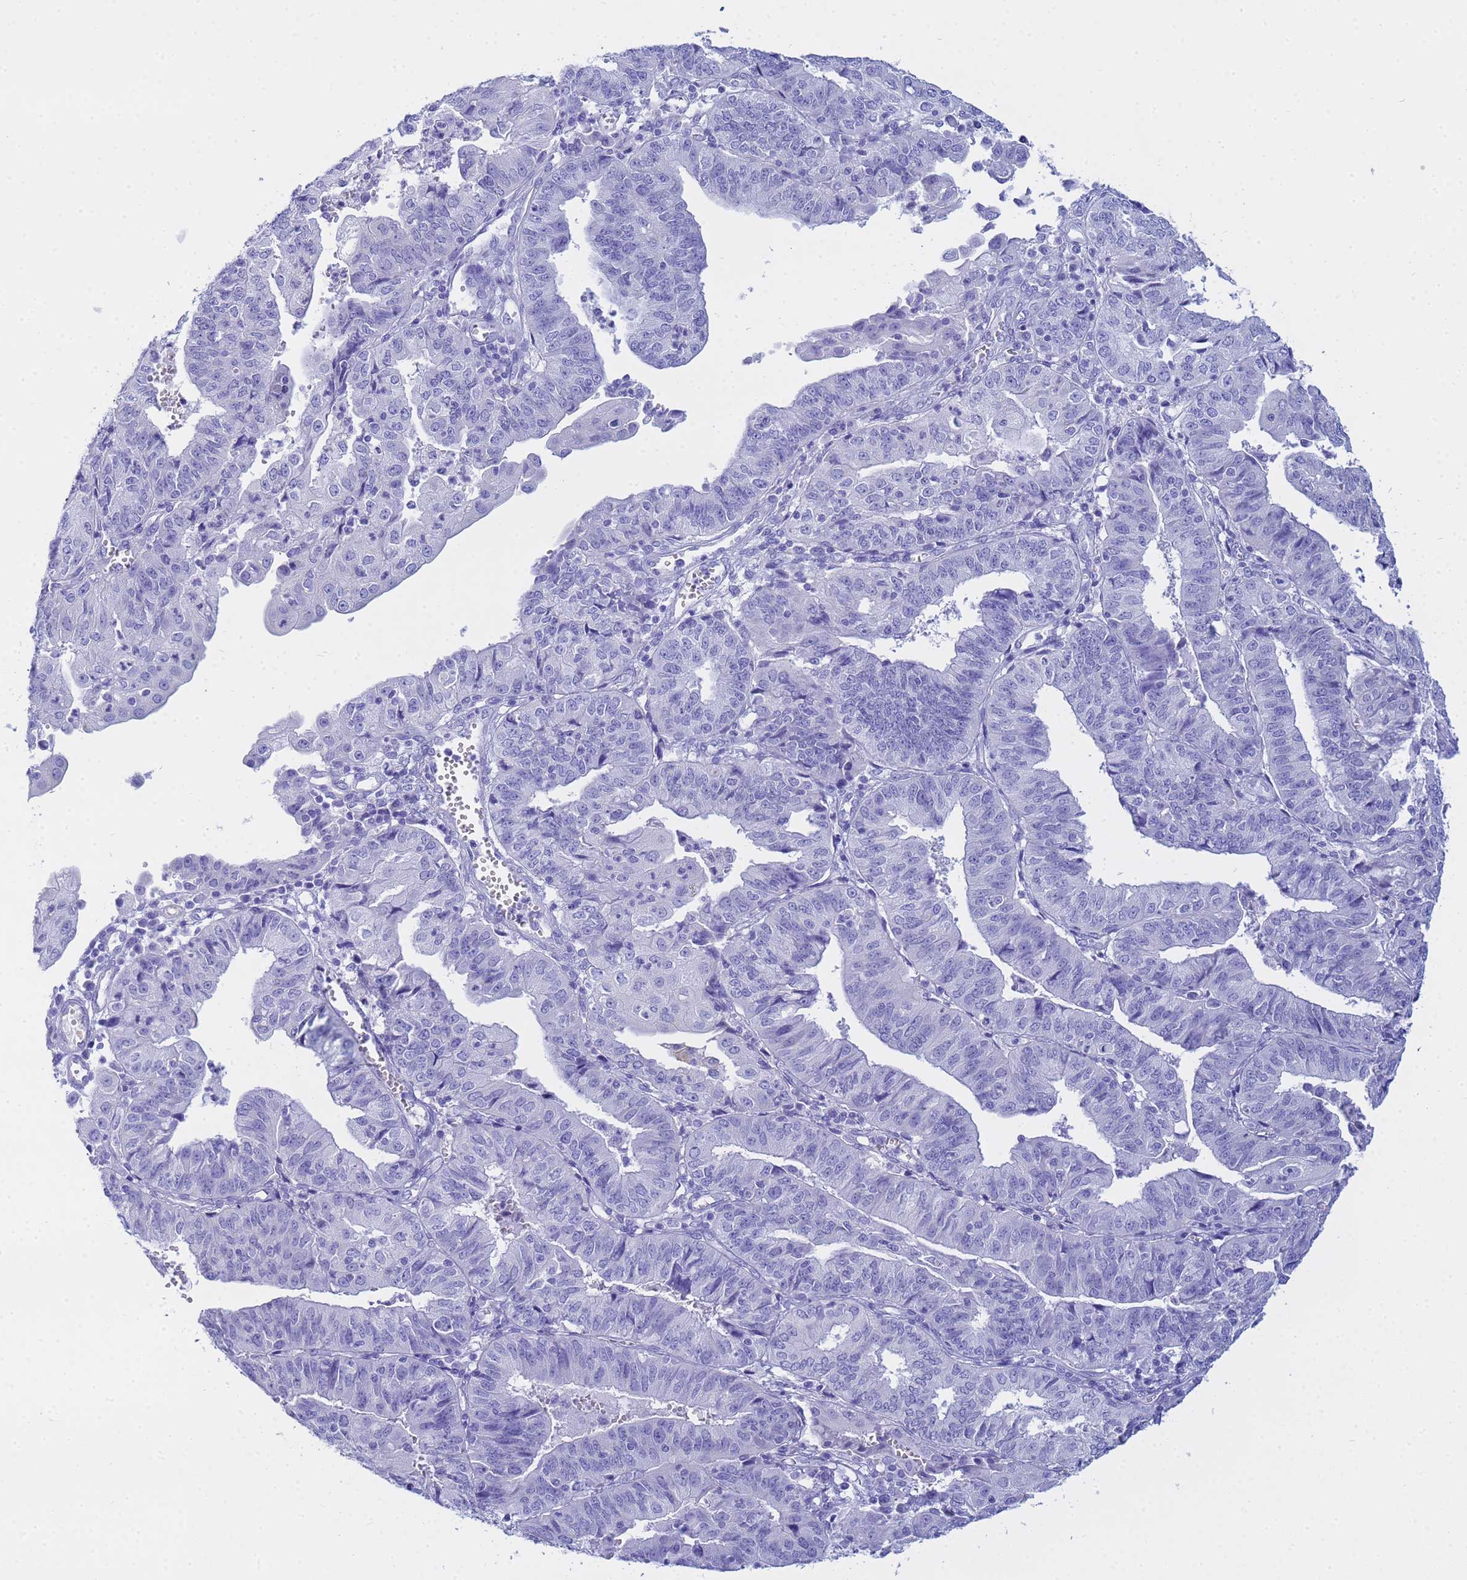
{"staining": {"intensity": "negative", "quantity": "none", "location": "none"}, "tissue": "endometrial cancer", "cell_type": "Tumor cells", "image_type": "cancer", "snomed": [{"axis": "morphology", "description": "Adenocarcinoma, NOS"}, {"axis": "topography", "description": "Endometrium"}], "caption": "High magnification brightfield microscopy of adenocarcinoma (endometrial) stained with DAB (3,3'-diaminobenzidine) (brown) and counterstained with hematoxylin (blue): tumor cells show no significant positivity.", "gene": "AQP12A", "patient": {"sex": "female", "age": 56}}